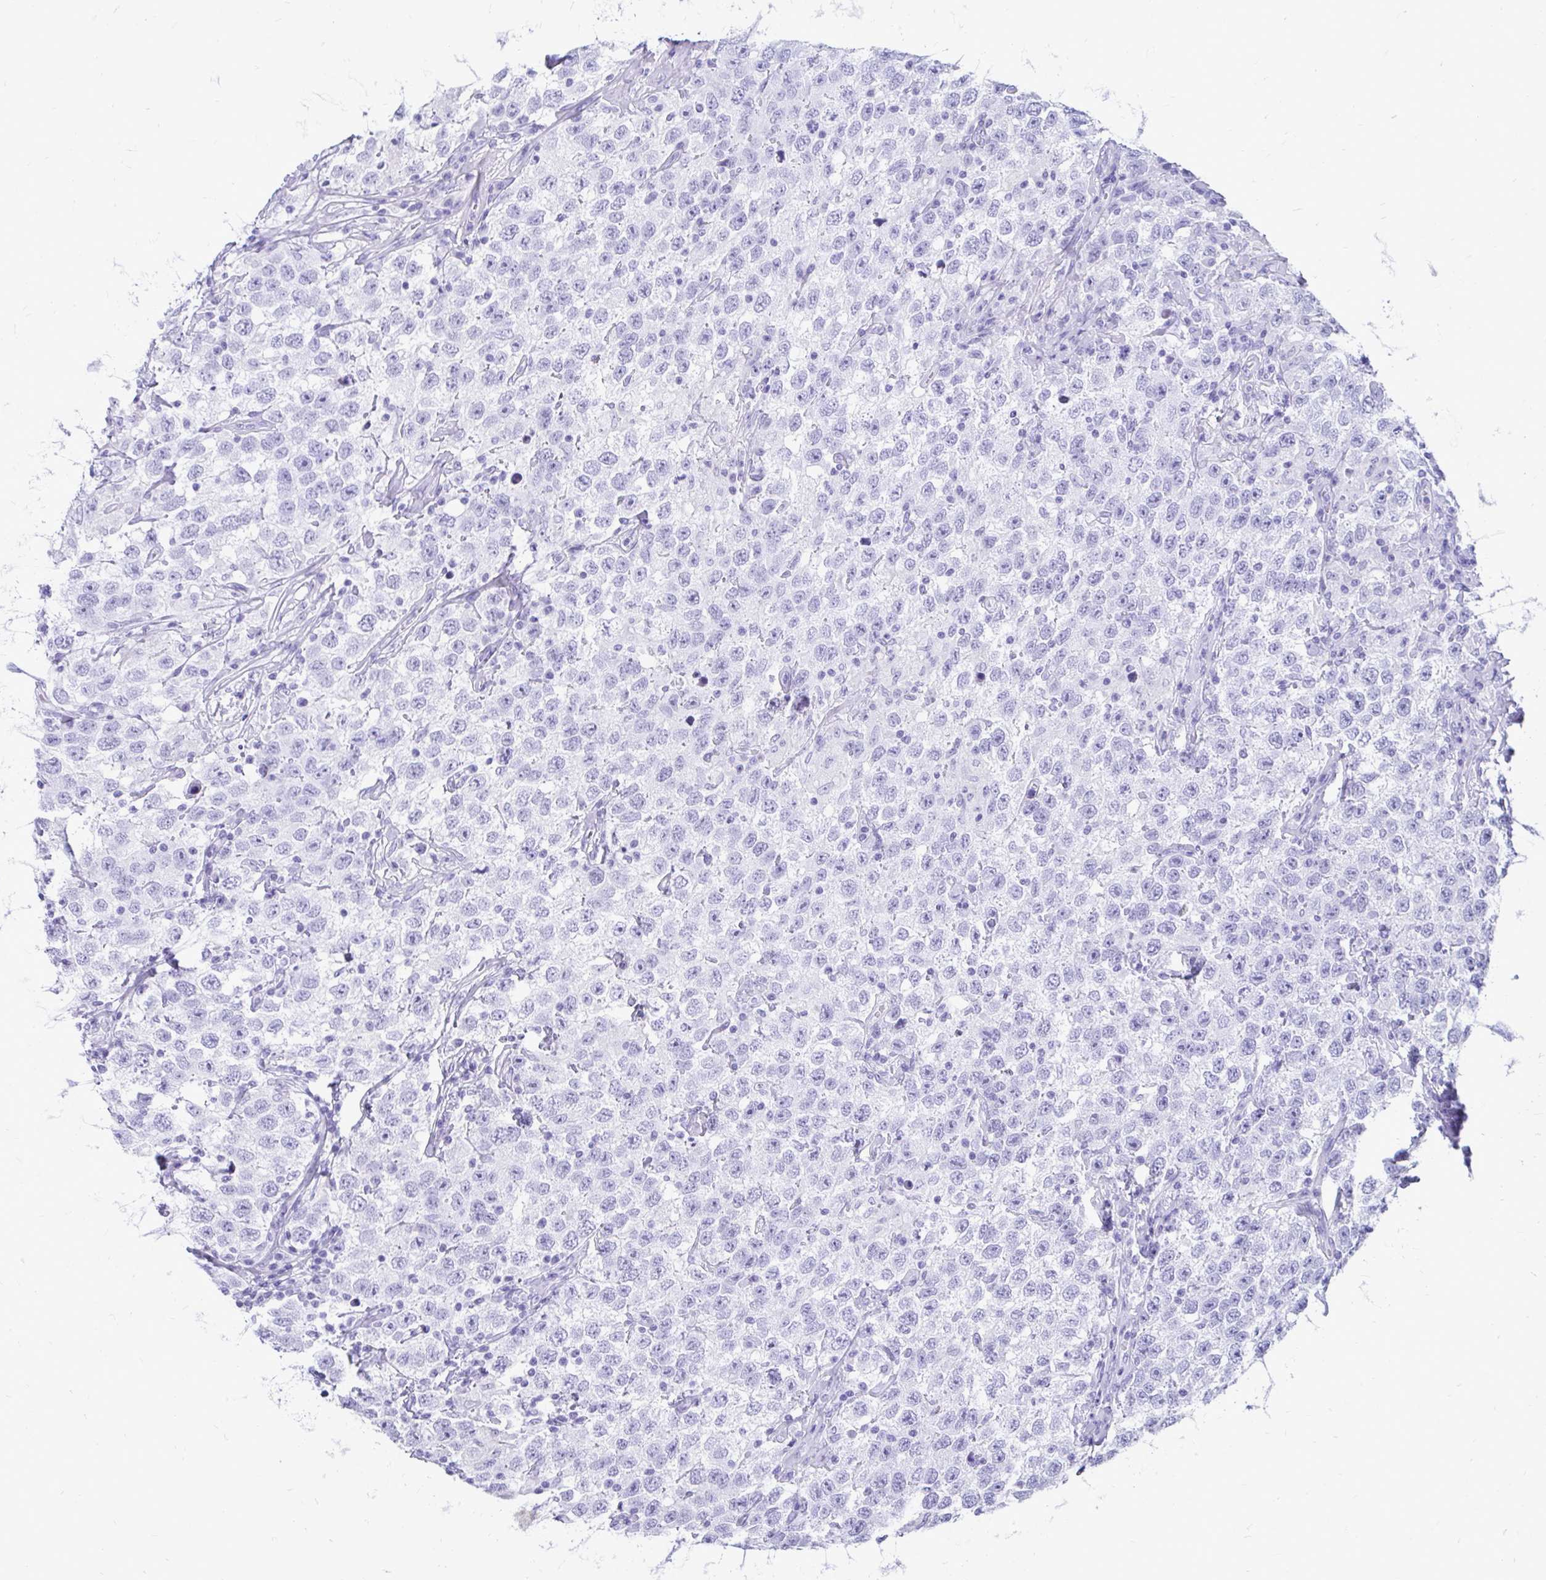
{"staining": {"intensity": "negative", "quantity": "none", "location": "none"}, "tissue": "testis cancer", "cell_type": "Tumor cells", "image_type": "cancer", "snomed": [{"axis": "morphology", "description": "Seminoma, NOS"}, {"axis": "topography", "description": "Testis"}], "caption": "The photomicrograph shows no staining of tumor cells in testis seminoma.", "gene": "OR10R2", "patient": {"sex": "male", "age": 41}}